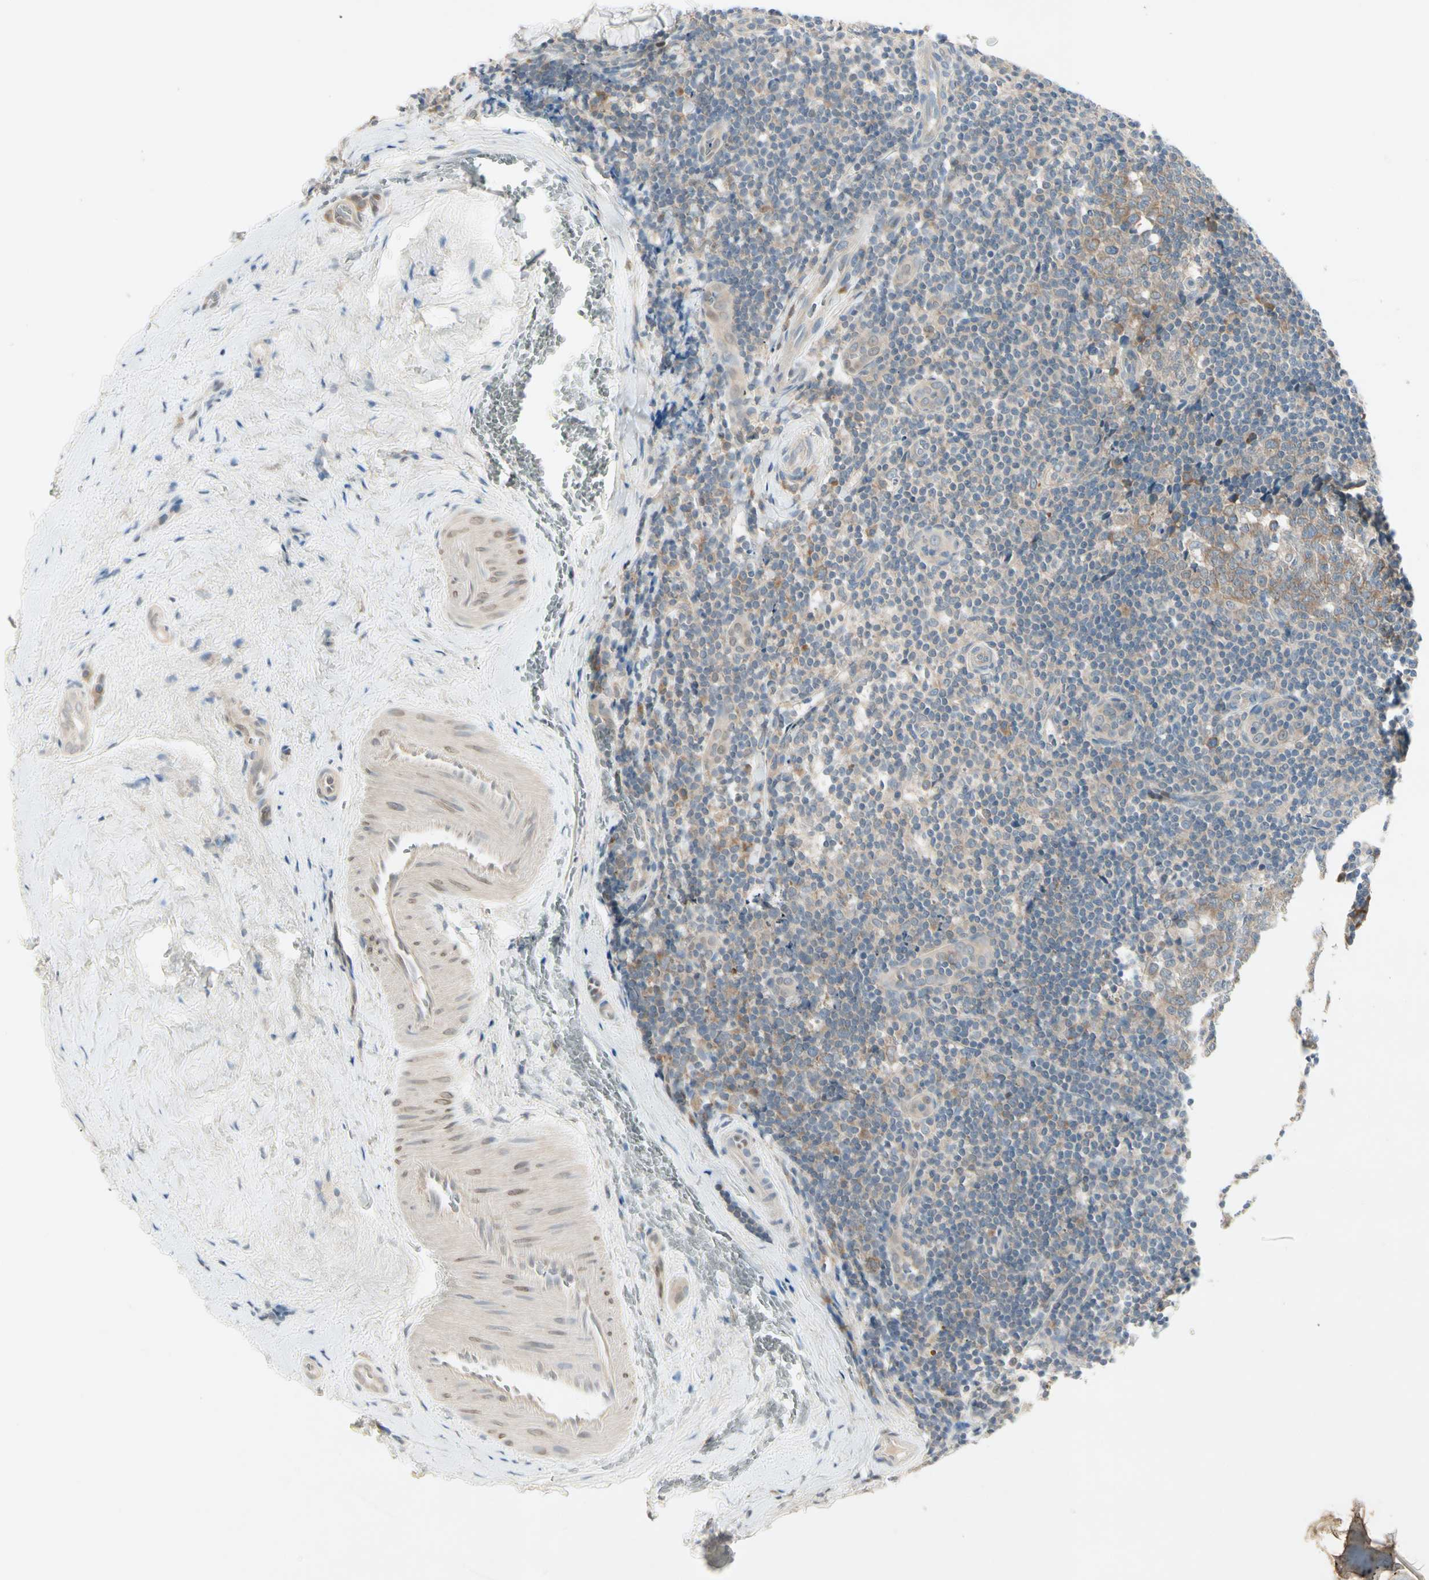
{"staining": {"intensity": "moderate", "quantity": ">75%", "location": "cytoplasmic/membranous"}, "tissue": "tonsil", "cell_type": "Germinal center cells", "image_type": "normal", "snomed": [{"axis": "morphology", "description": "Normal tissue, NOS"}, {"axis": "topography", "description": "Tonsil"}], "caption": "Immunohistochemical staining of unremarkable tonsil demonstrates moderate cytoplasmic/membranous protein positivity in approximately >75% of germinal center cells. The protein of interest is shown in brown color, while the nuclei are stained blue.", "gene": "IL1R1", "patient": {"sex": "male", "age": 31}}